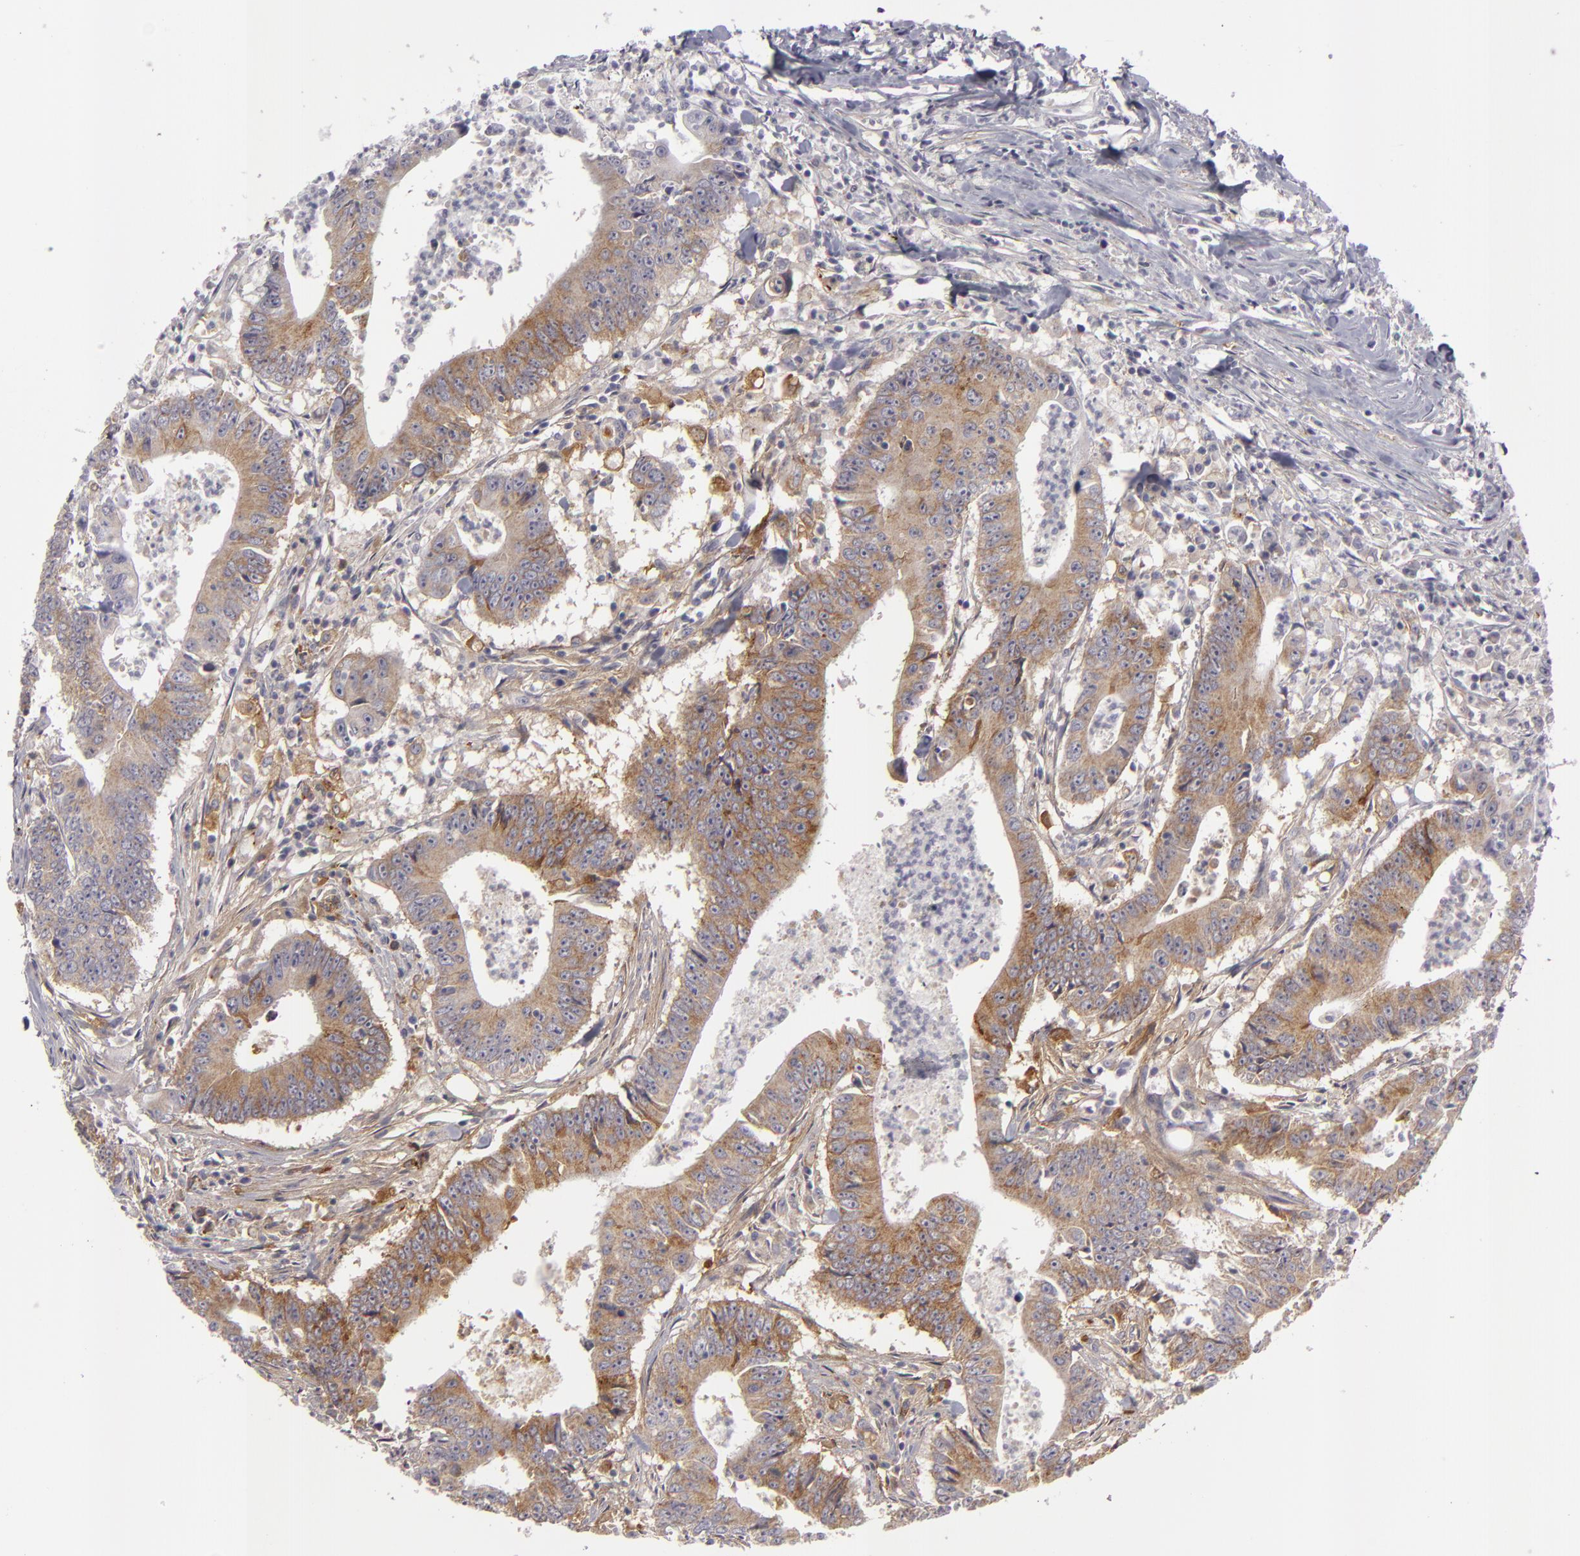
{"staining": {"intensity": "weak", "quantity": "25%-75%", "location": "cytoplasmic/membranous"}, "tissue": "colorectal cancer", "cell_type": "Tumor cells", "image_type": "cancer", "snomed": [{"axis": "morphology", "description": "Adenocarcinoma, NOS"}, {"axis": "topography", "description": "Colon"}], "caption": "Colorectal cancer tissue reveals weak cytoplasmic/membranous expression in approximately 25%-75% of tumor cells Nuclei are stained in blue.", "gene": "ALCAM", "patient": {"sex": "male", "age": 55}}